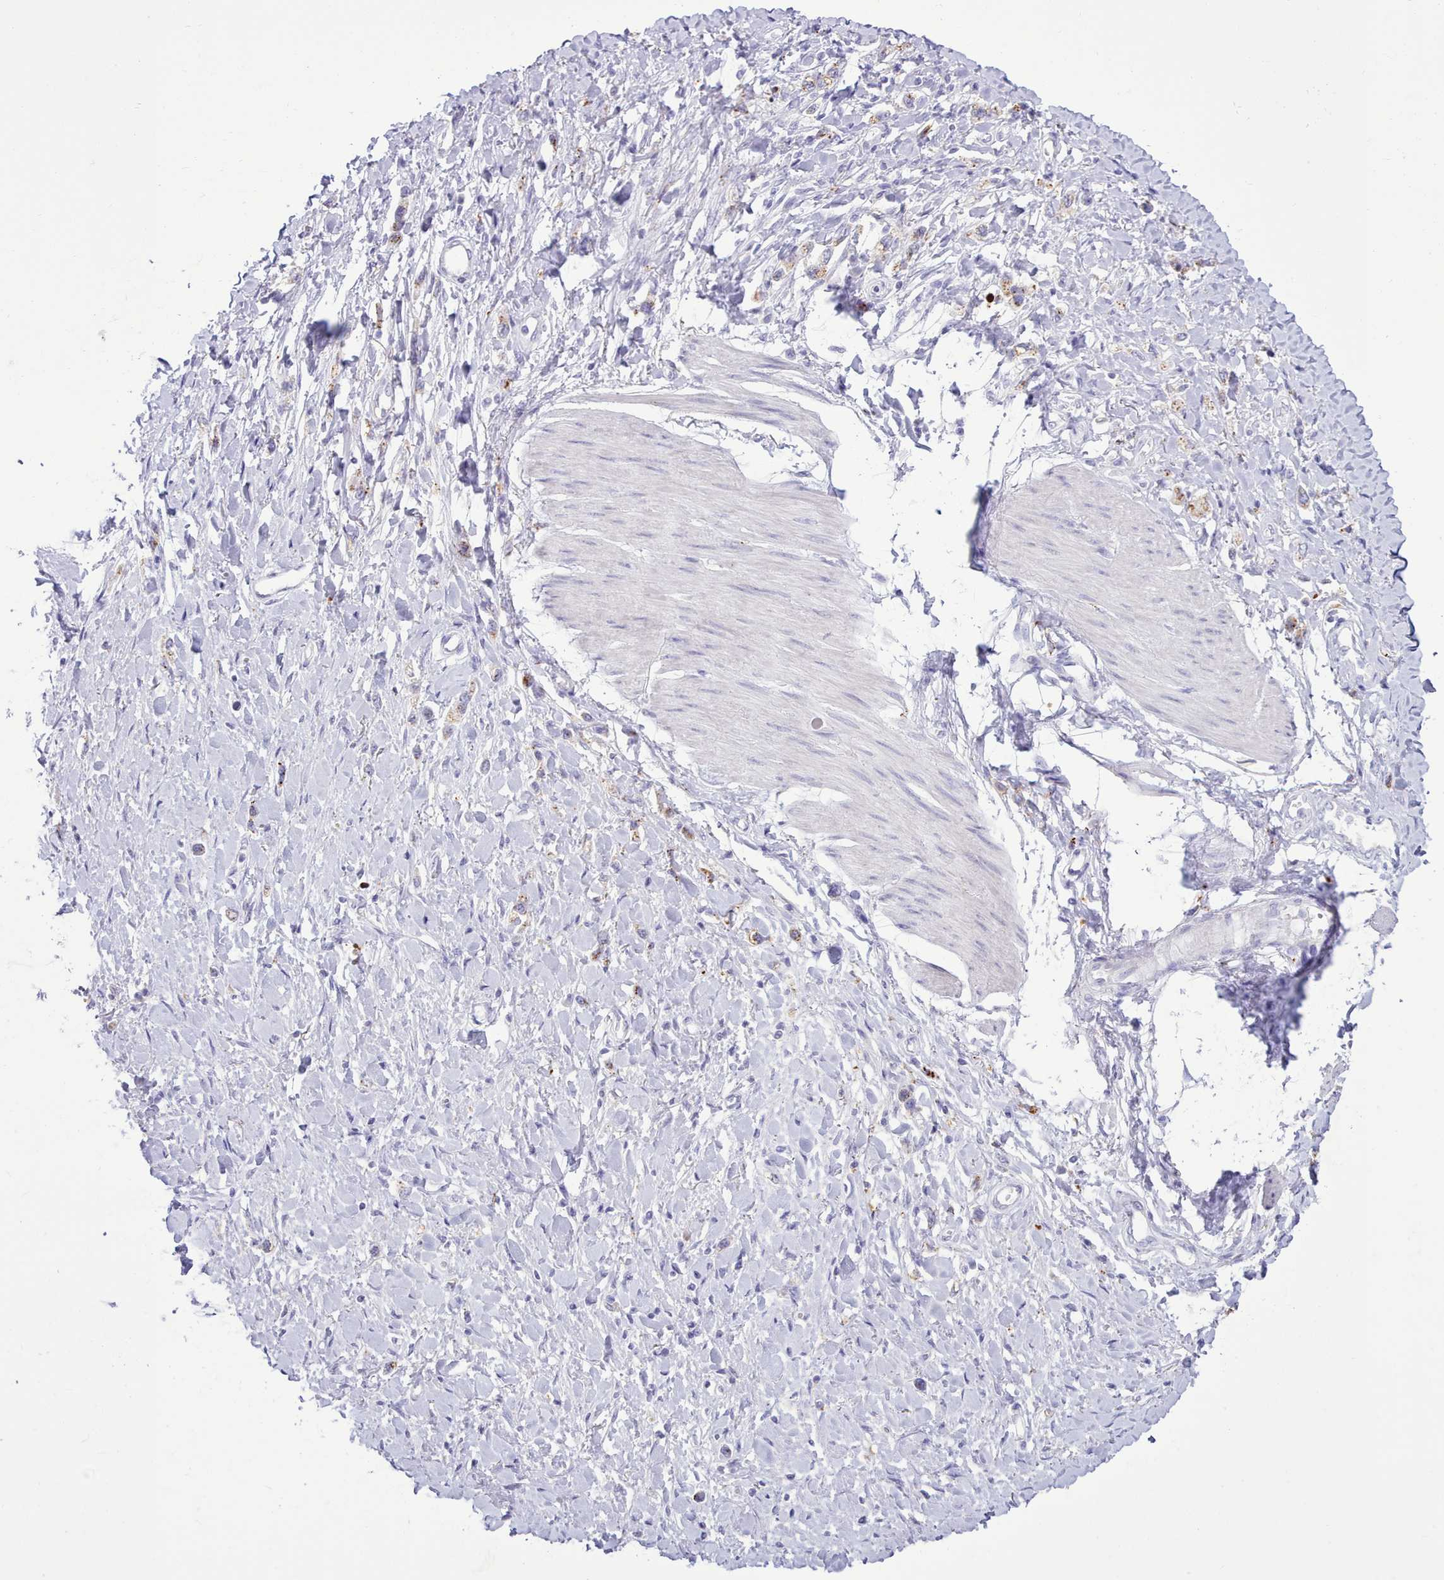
{"staining": {"intensity": "negative", "quantity": "none", "location": "none"}, "tissue": "stomach cancer", "cell_type": "Tumor cells", "image_type": "cancer", "snomed": [{"axis": "morphology", "description": "Adenocarcinoma, NOS"}, {"axis": "topography", "description": "Stomach"}], "caption": "Protein analysis of stomach cancer shows no significant staining in tumor cells.", "gene": "SRD5A1", "patient": {"sex": "female", "age": 65}}